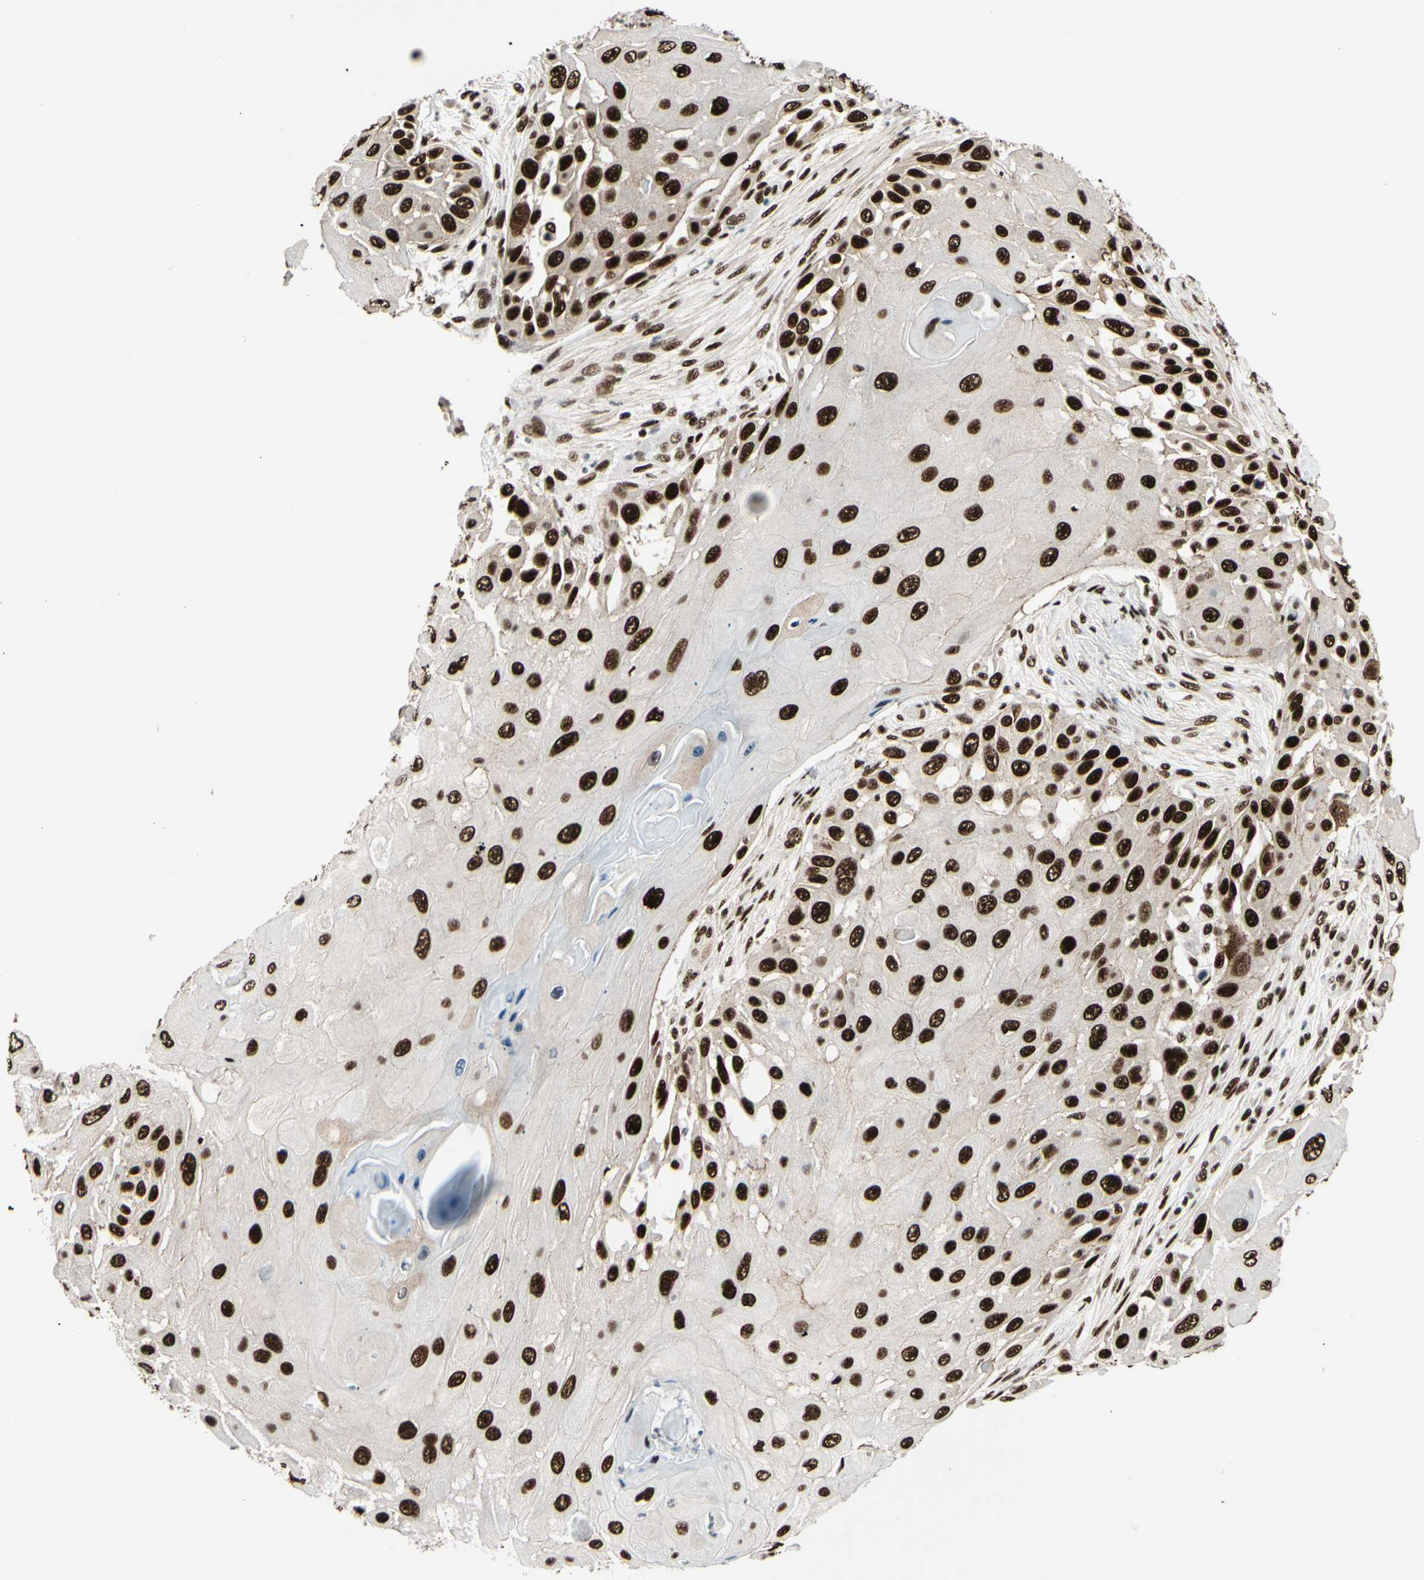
{"staining": {"intensity": "strong", "quantity": ">75%", "location": "nuclear"}, "tissue": "skin cancer", "cell_type": "Tumor cells", "image_type": "cancer", "snomed": [{"axis": "morphology", "description": "Squamous cell carcinoma, NOS"}, {"axis": "topography", "description": "Skin"}], "caption": "Skin squamous cell carcinoma stained for a protein (brown) displays strong nuclear positive positivity in about >75% of tumor cells.", "gene": "HEXIM1", "patient": {"sex": "female", "age": 44}}